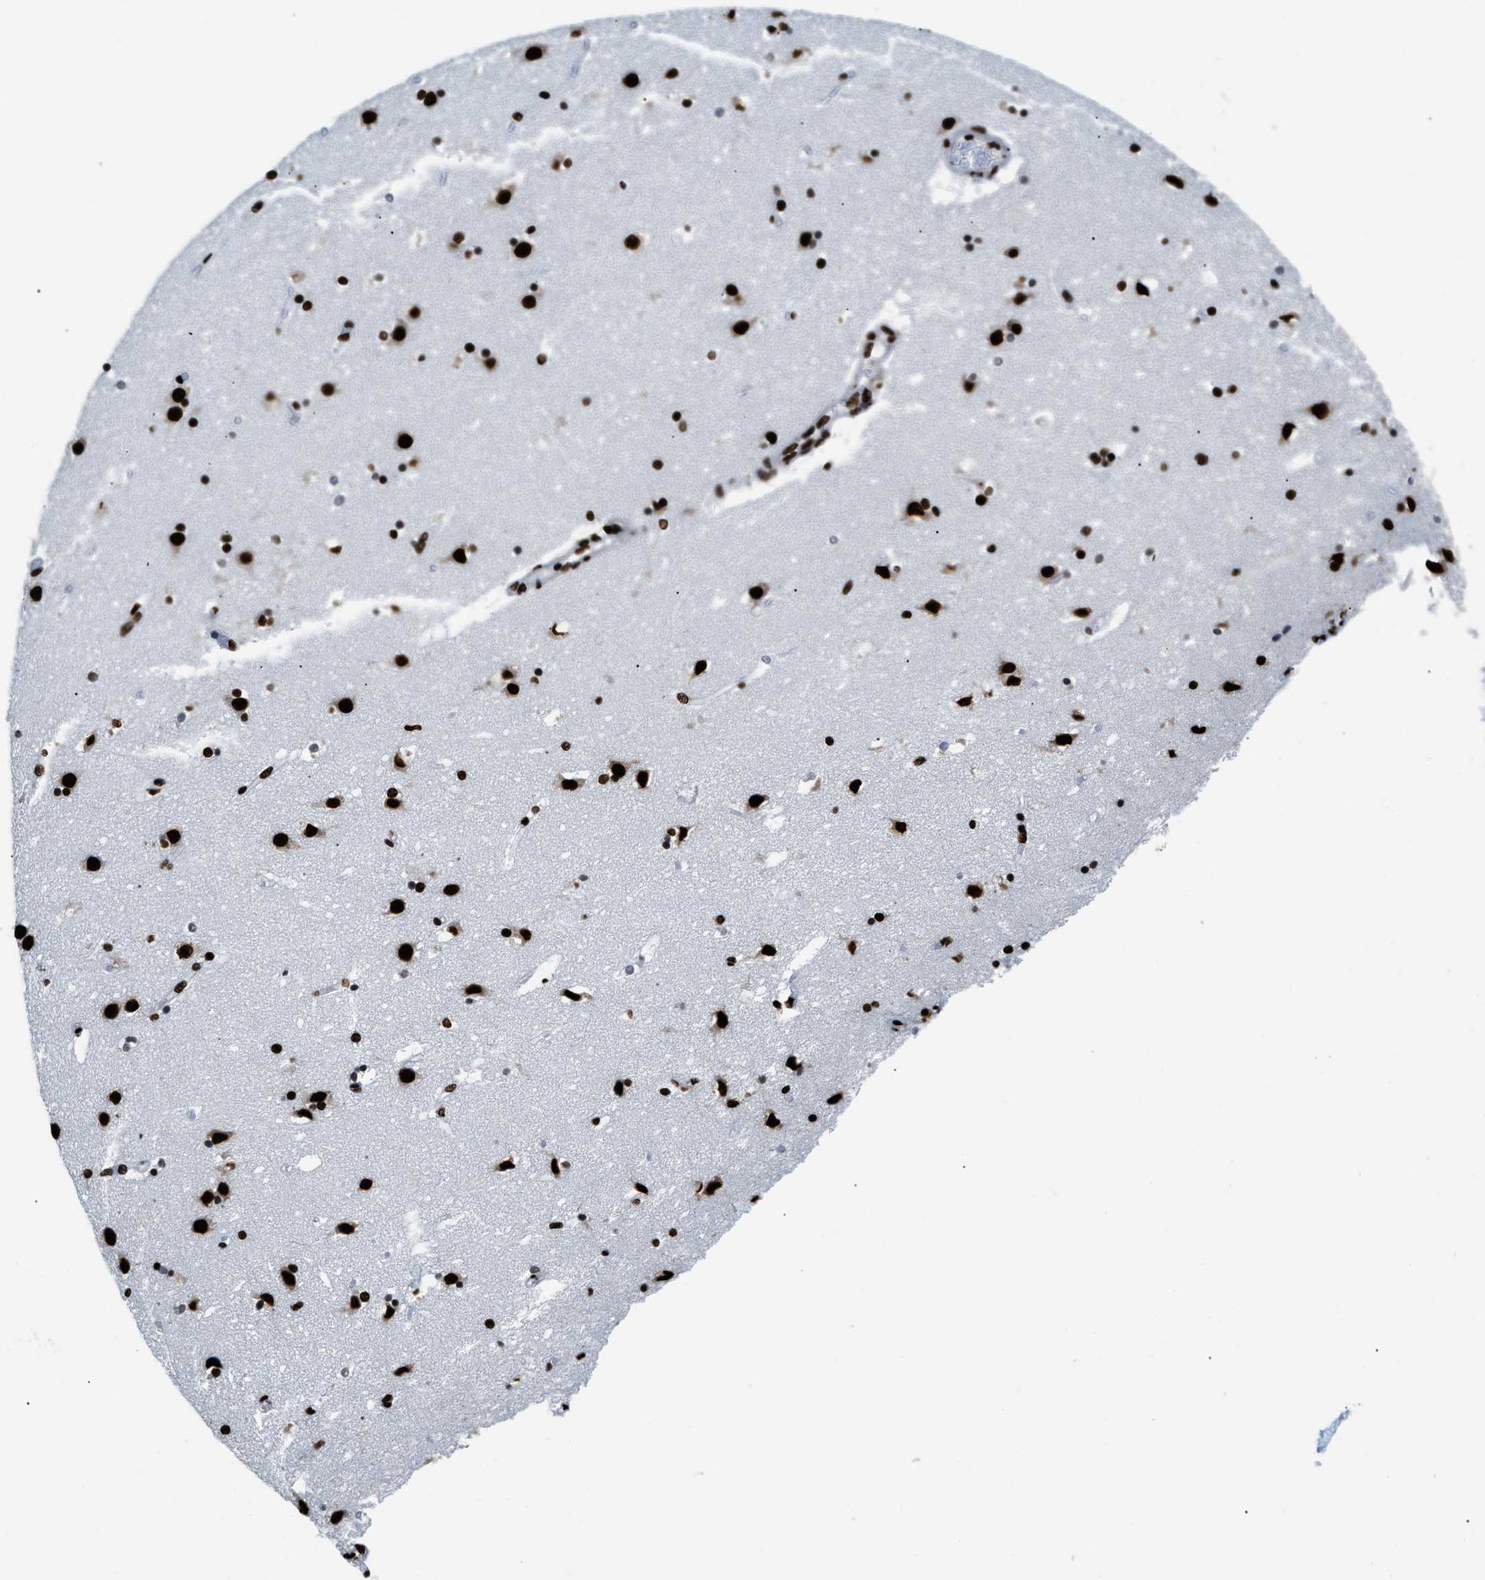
{"staining": {"intensity": "strong", "quantity": ">75%", "location": "nuclear"}, "tissue": "caudate", "cell_type": "Glial cells", "image_type": "normal", "snomed": [{"axis": "morphology", "description": "Normal tissue, NOS"}, {"axis": "topography", "description": "Lateral ventricle wall"}], "caption": "Protein expression analysis of unremarkable human caudate reveals strong nuclear staining in approximately >75% of glial cells. The protein is shown in brown color, while the nuclei are stained blue.", "gene": "HNRNPM", "patient": {"sex": "male", "age": 45}}